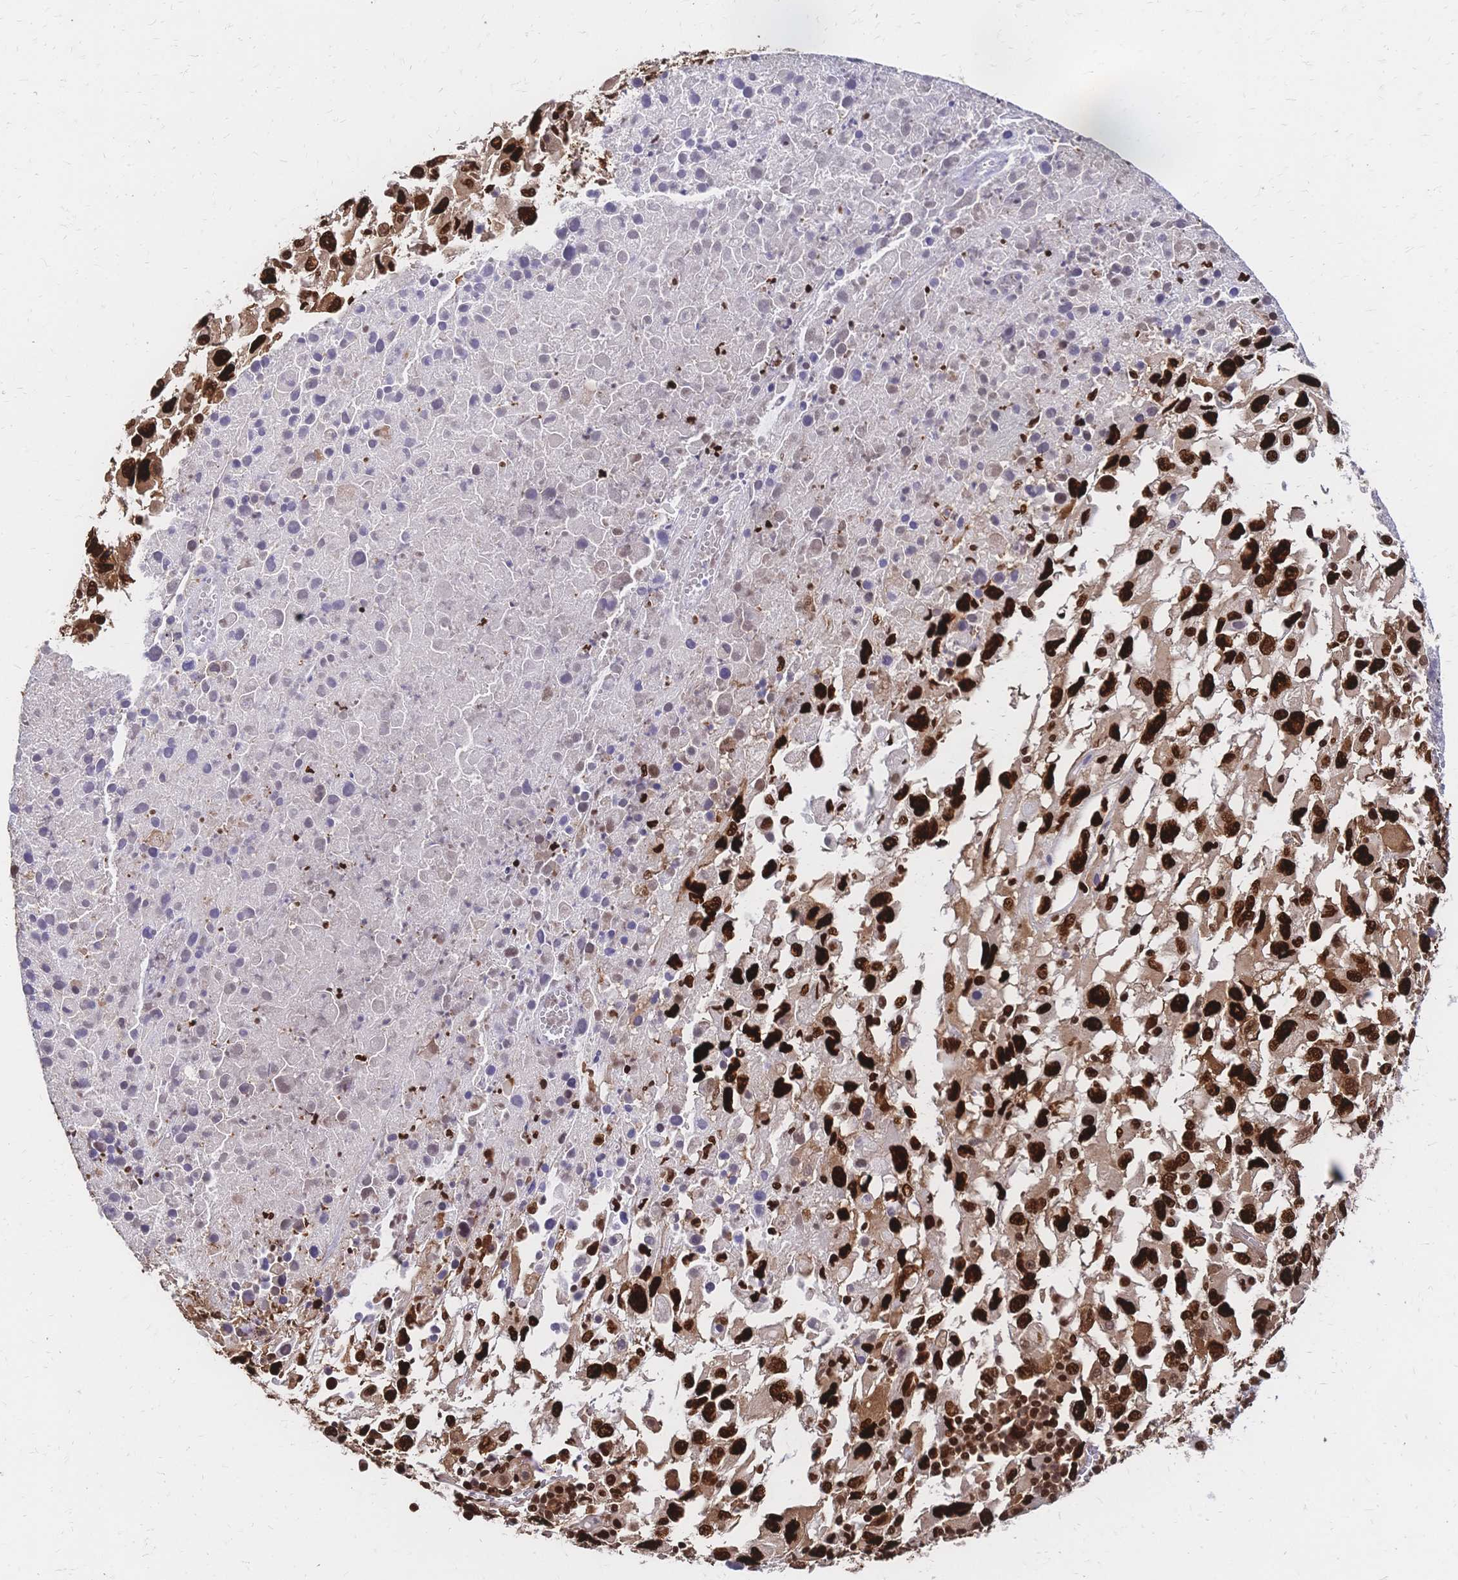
{"staining": {"intensity": "strong", "quantity": ">75%", "location": "nuclear"}, "tissue": "melanoma", "cell_type": "Tumor cells", "image_type": "cancer", "snomed": [{"axis": "morphology", "description": "Malignant melanoma, Metastatic site"}, {"axis": "topography", "description": "Soft tissue"}], "caption": "Brown immunohistochemical staining in malignant melanoma (metastatic site) shows strong nuclear staining in approximately >75% of tumor cells. (brown staining indicates protein expression, while blue staining denotes nuclei).", "gene": "HDGF", "patient": {"sex": "male", "age": 50}}